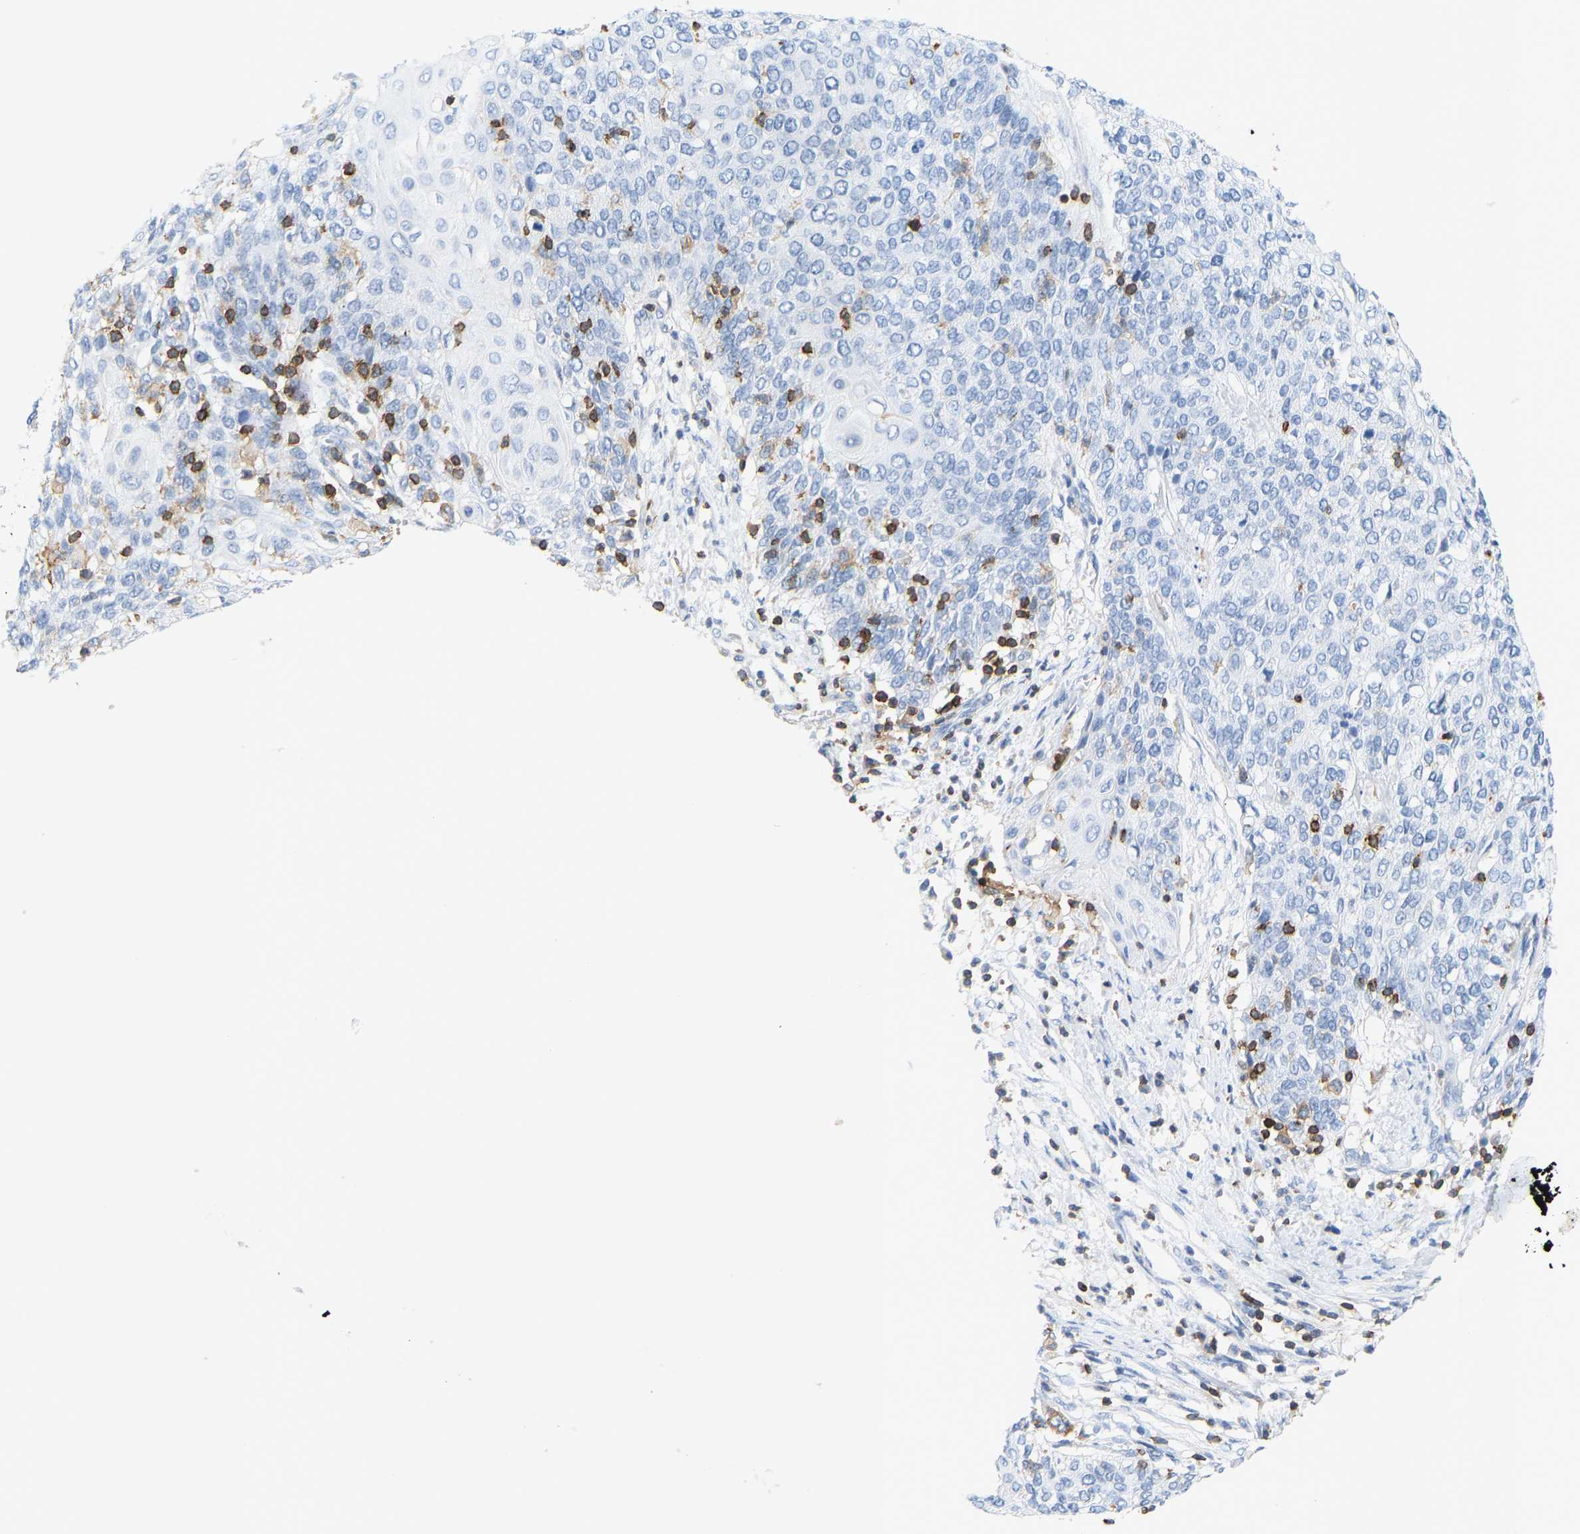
{"staining": {"intensity": "negative", "quantity": "none", "location": "none"}, "tissue": "cervical cancer", "cell_type": "Tumor cells", "image_type": "cancer", "snomed": [{"axis": "morphology", "description": "Squamous cell carcinoma, NOS"}, {"axis": "topography", "description": "Cervix"}], "caption": "Human cervical cancer (squamous cell carcinoma) stained for a protein using immunohistochemistry displays no positivity in tumor cells.", "gene": "EVL", "patient": {"sex": "female", "age": 39}}